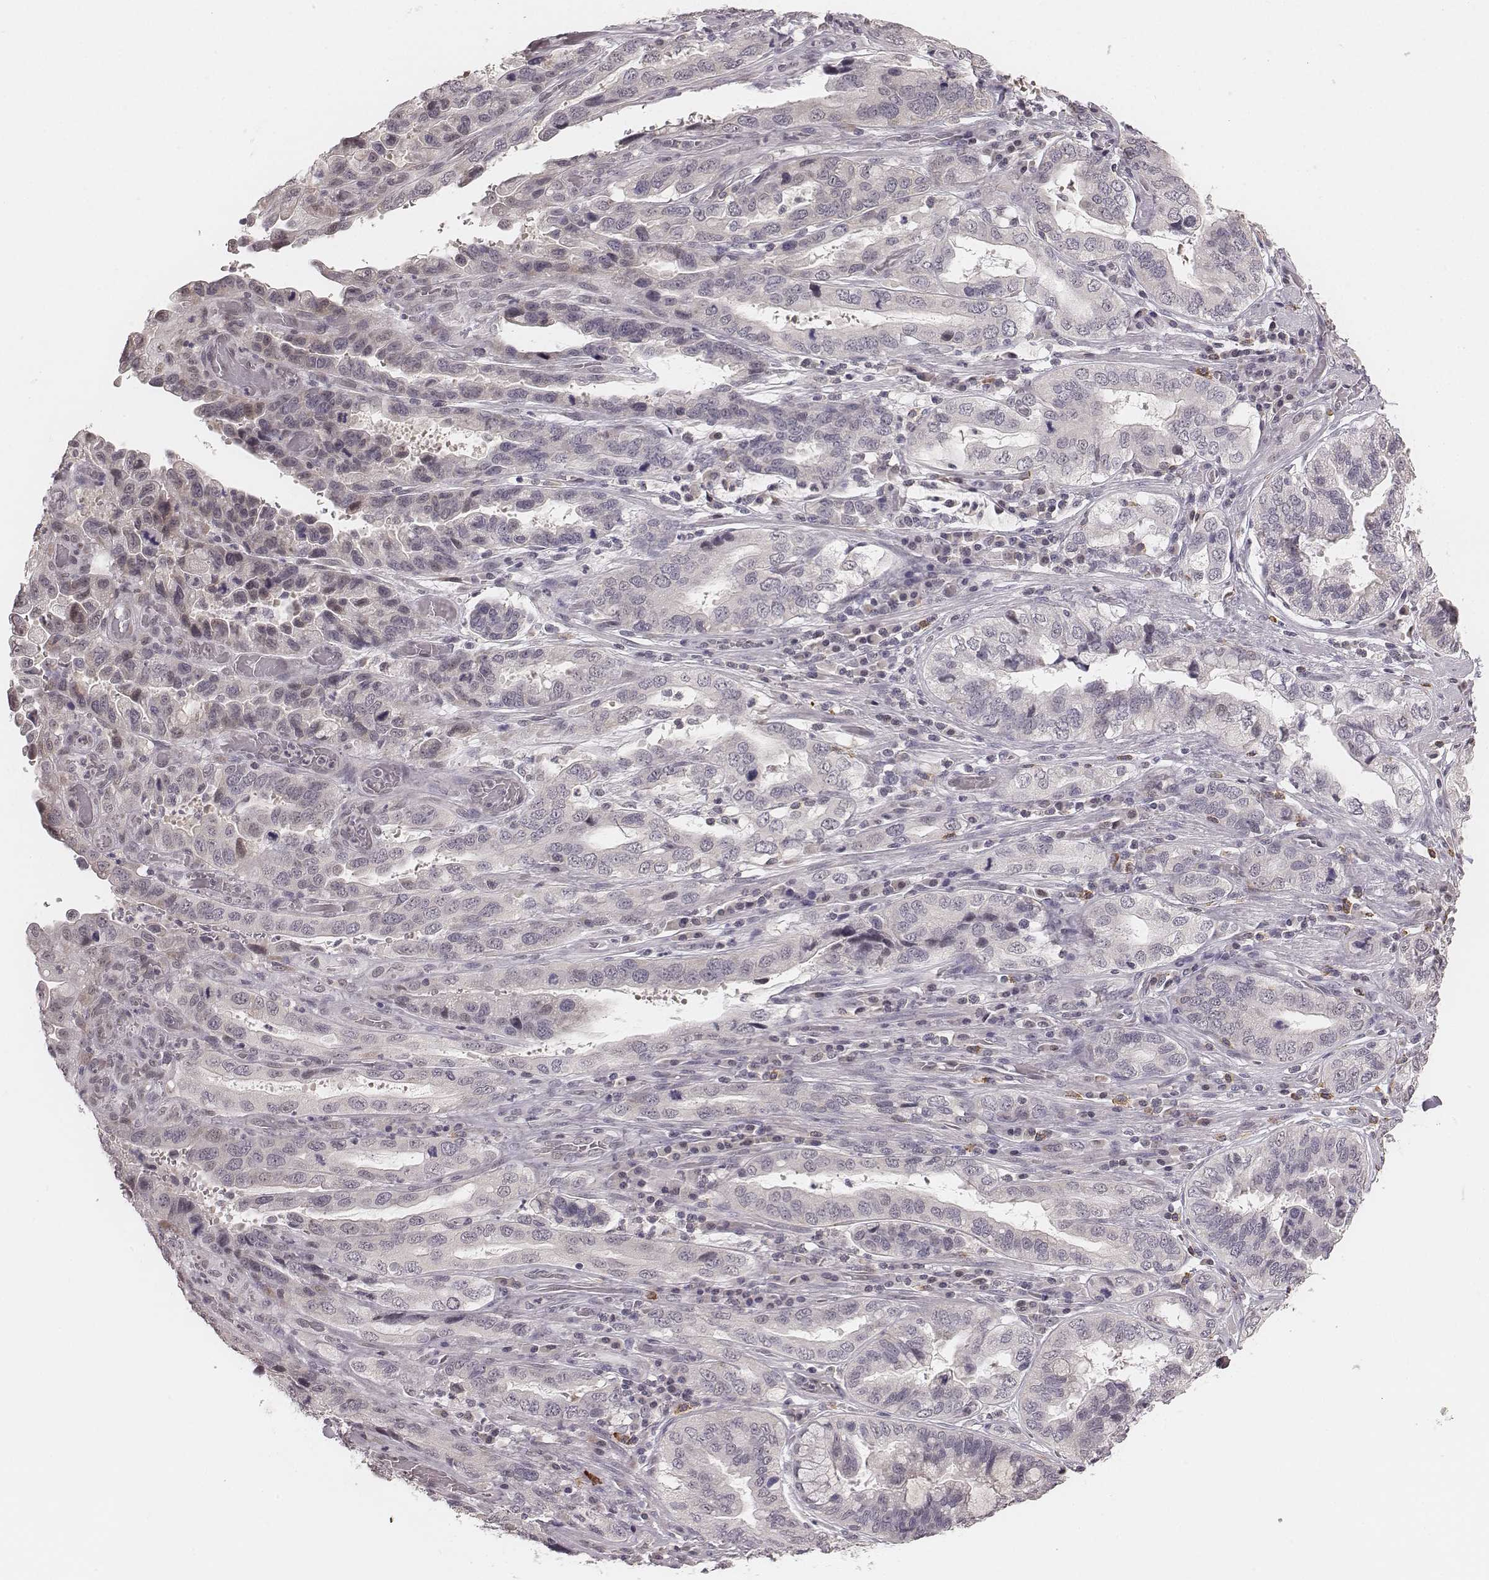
{"staining": {"intensity": "negative", "quantity": "none", "location": "none"}, "tissue": "stomach cancer", "cell_type": "Tumor cells", "image_type": "cancer", "snomed": [{"axis": "morphology", "description": "Adenocarcinoma, NOS"}, {"axis": "topography", "description": "Stomach, lower"}], "caption": "Protein analysis of stomach cancer exhibits no significant positivity in tumor cells.", "gene": "RPGRIP1", "patient": {"sex": "female", "age": 76}}